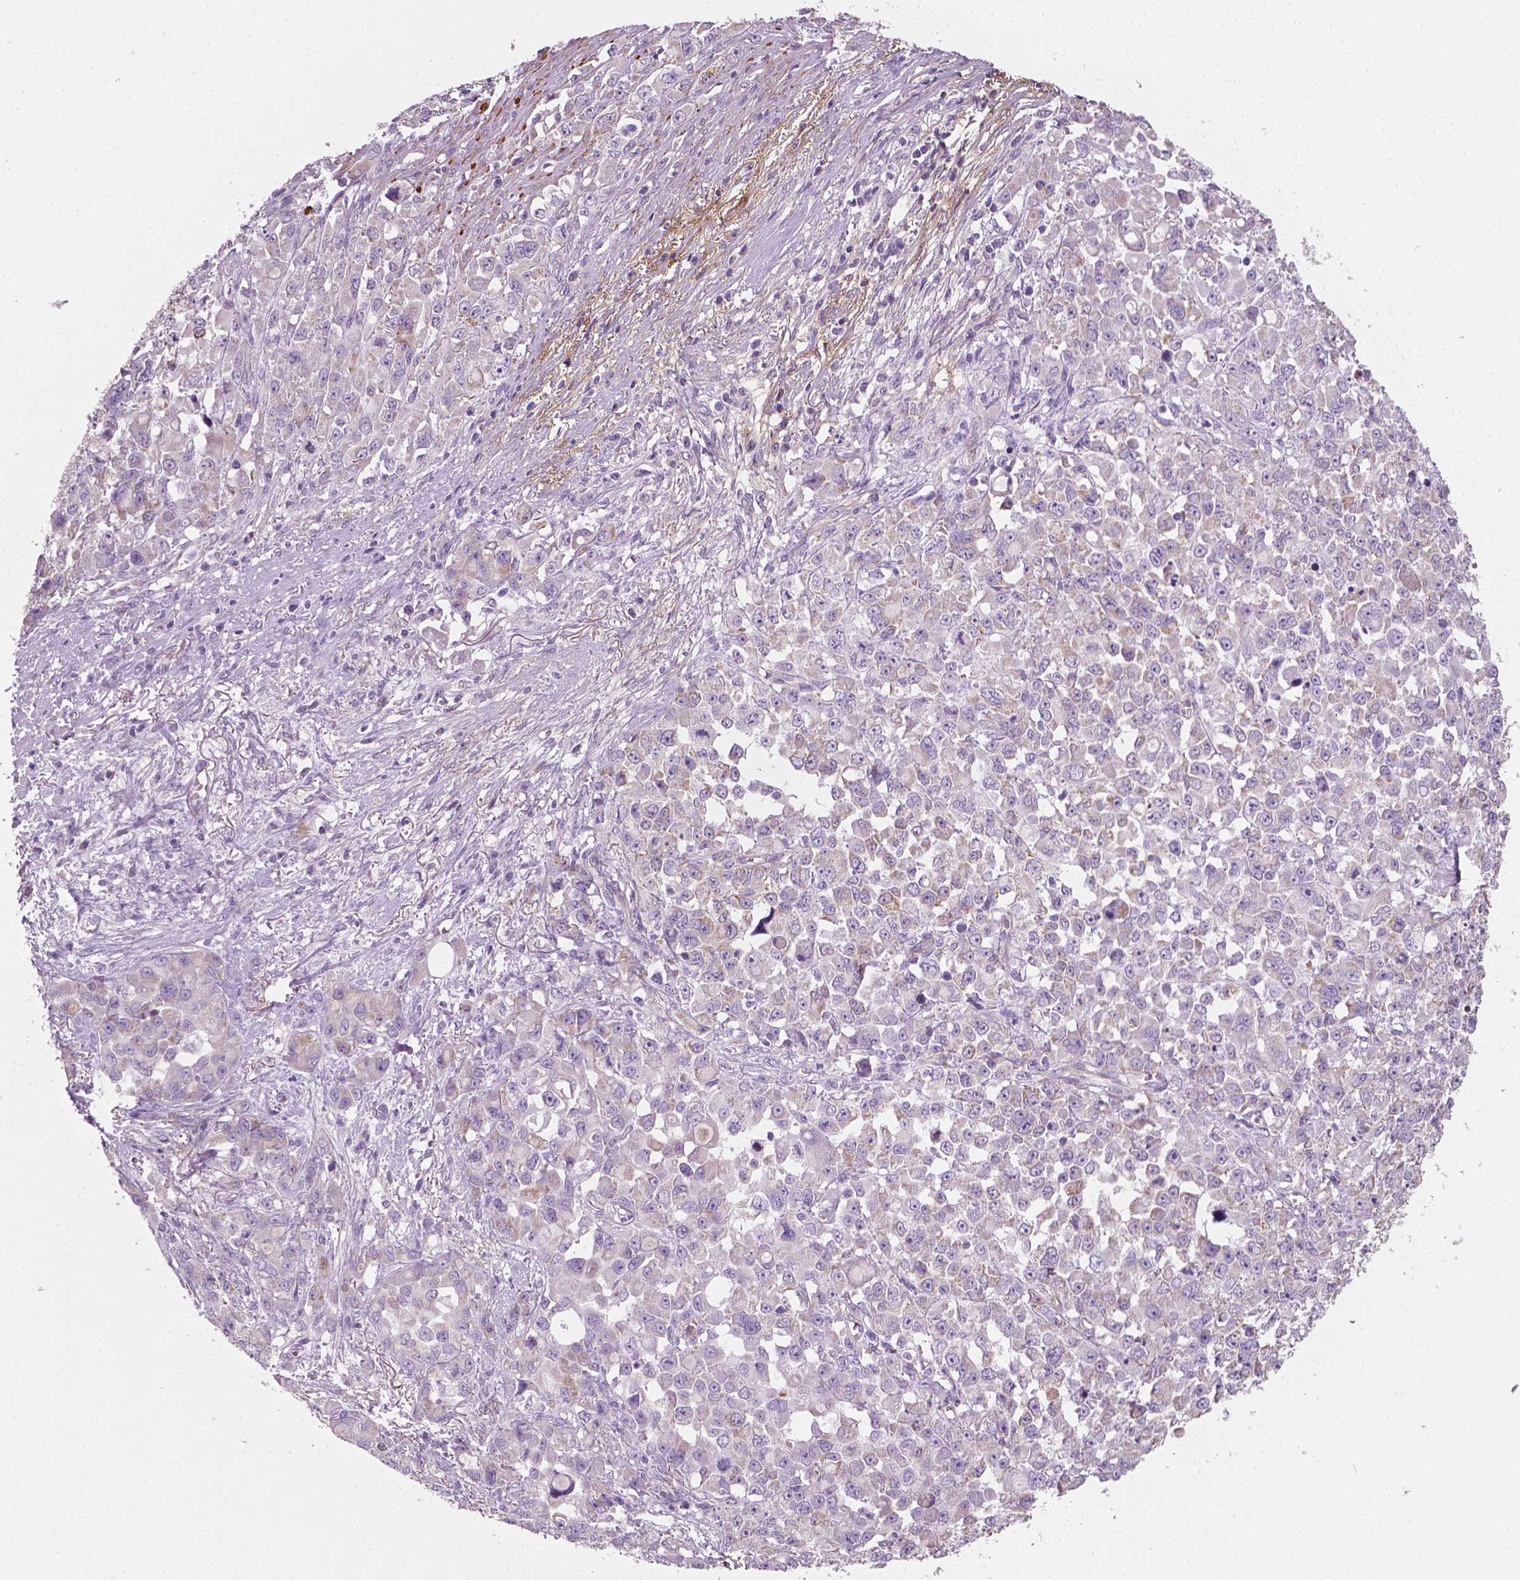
{"staining": {"intensity": "negative", "quantity": "none", "location": "none"}, "tissue": "stomach cancer", "cell_type": "Tumor cells", "image_type": "cancer", "snomed": [{"axis": "morphology", "description": "Adenocarcinoma, NOS"}, {"axis": "topography", "description": "Stomach"}], "caption": "This is a micrograph of immunohistochemistry (IHC) staining of stomach adenocarcinoma, which shows no expression in tumor cells. Brightfield microscopy of IHC stained with DAB (brown) and hematoxylin (blue), captured at high magnification.", "gene": "PTX3", "patient": {"sex": "female", "age": 76}}